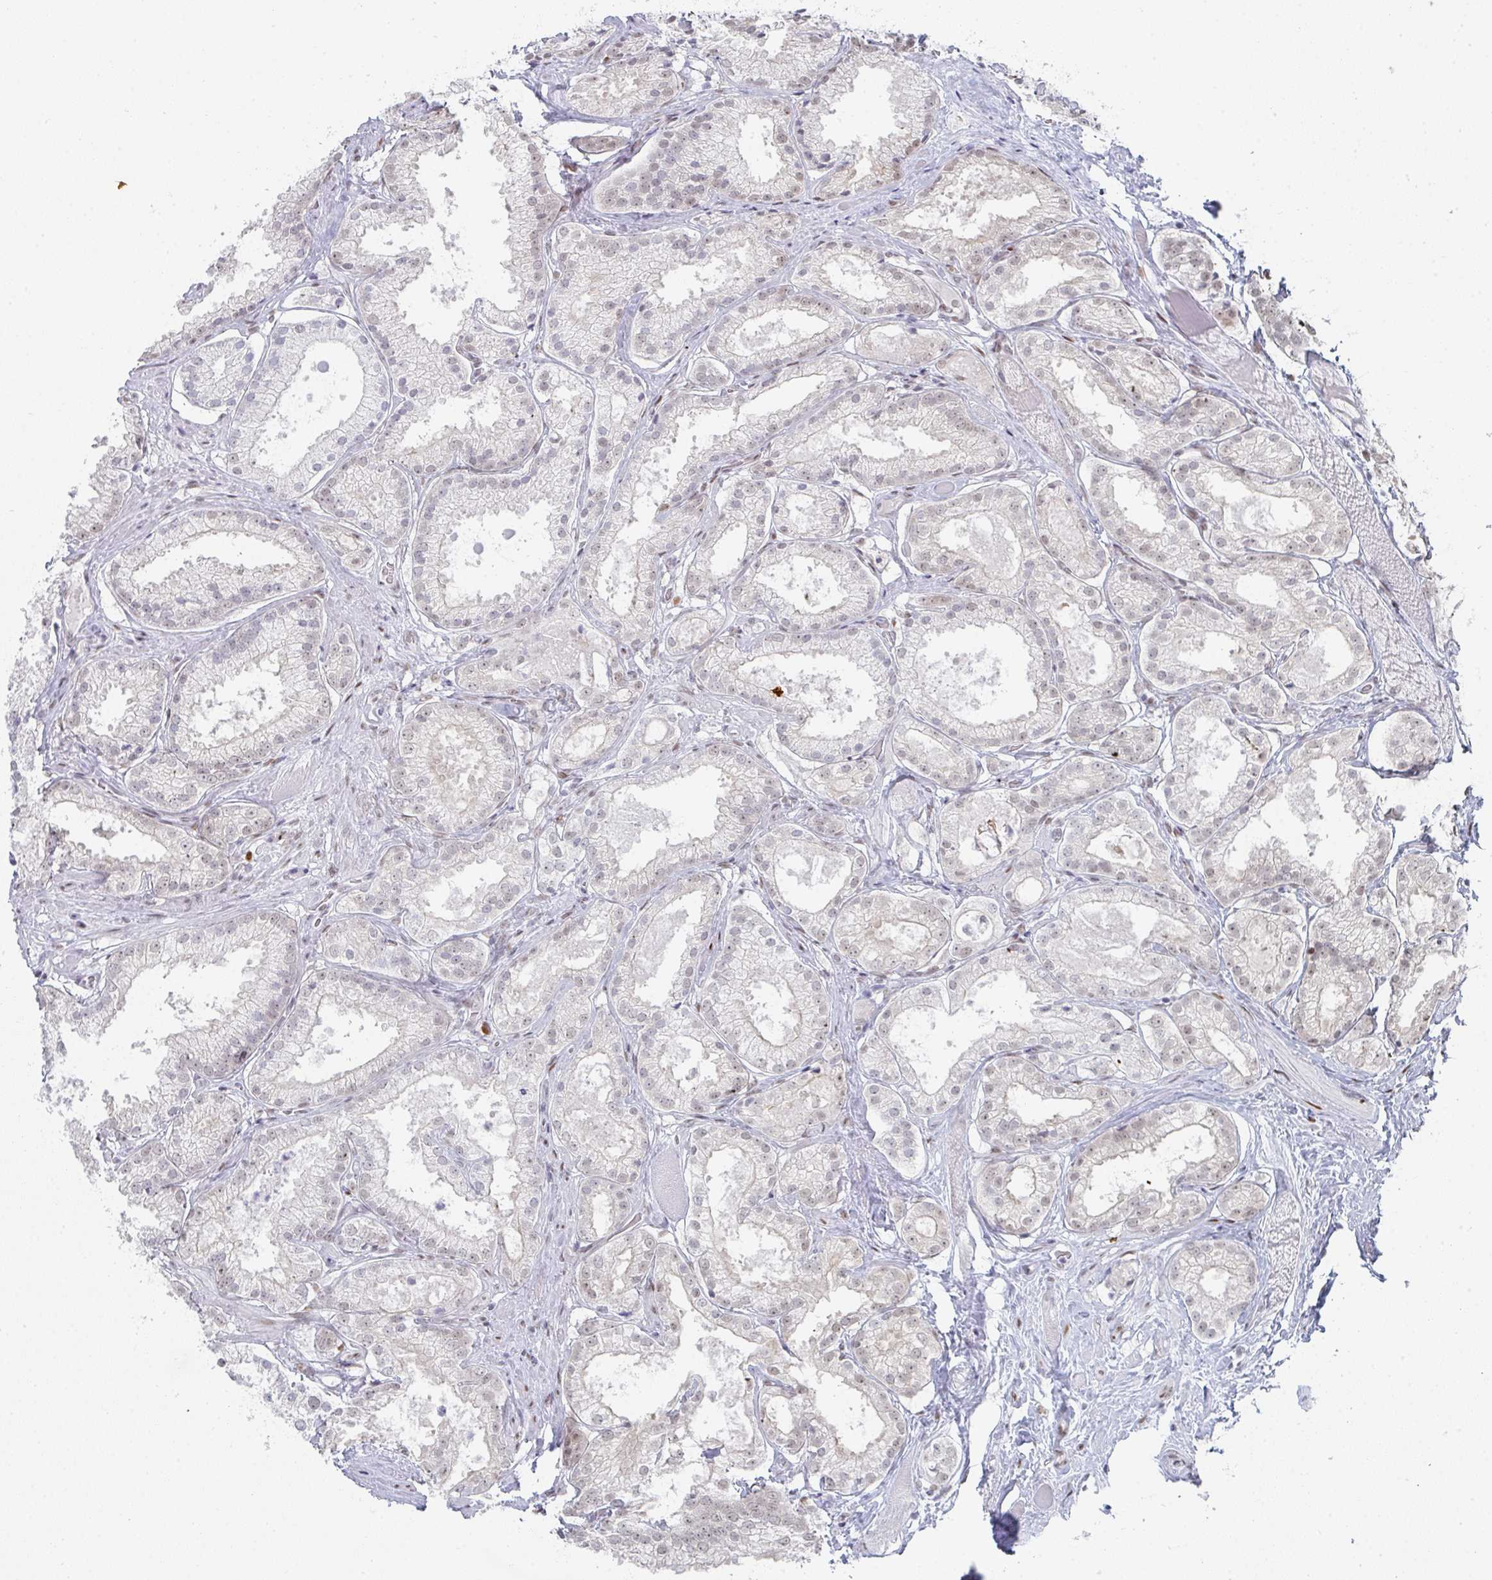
{"staining": {"intensity": "weak", "quantity": "<25%", "location": "nuclear"}, "tissue": "prostate cancer", "cell_type": "Tumor cells", "image_type": "cancer", "snomed": [{"axis": "morphology", "description": "Adenocarcinoma, High grade"}, {"axis": "topography", "description": "Prostate"}], "caption": "This is an IHC histopathology image of human high-grade adenocarcinoma (prostate). There is no expression in tumor cells.", "gene": "POU2AF2", "patient": {"sex": "male", "age": 68}}